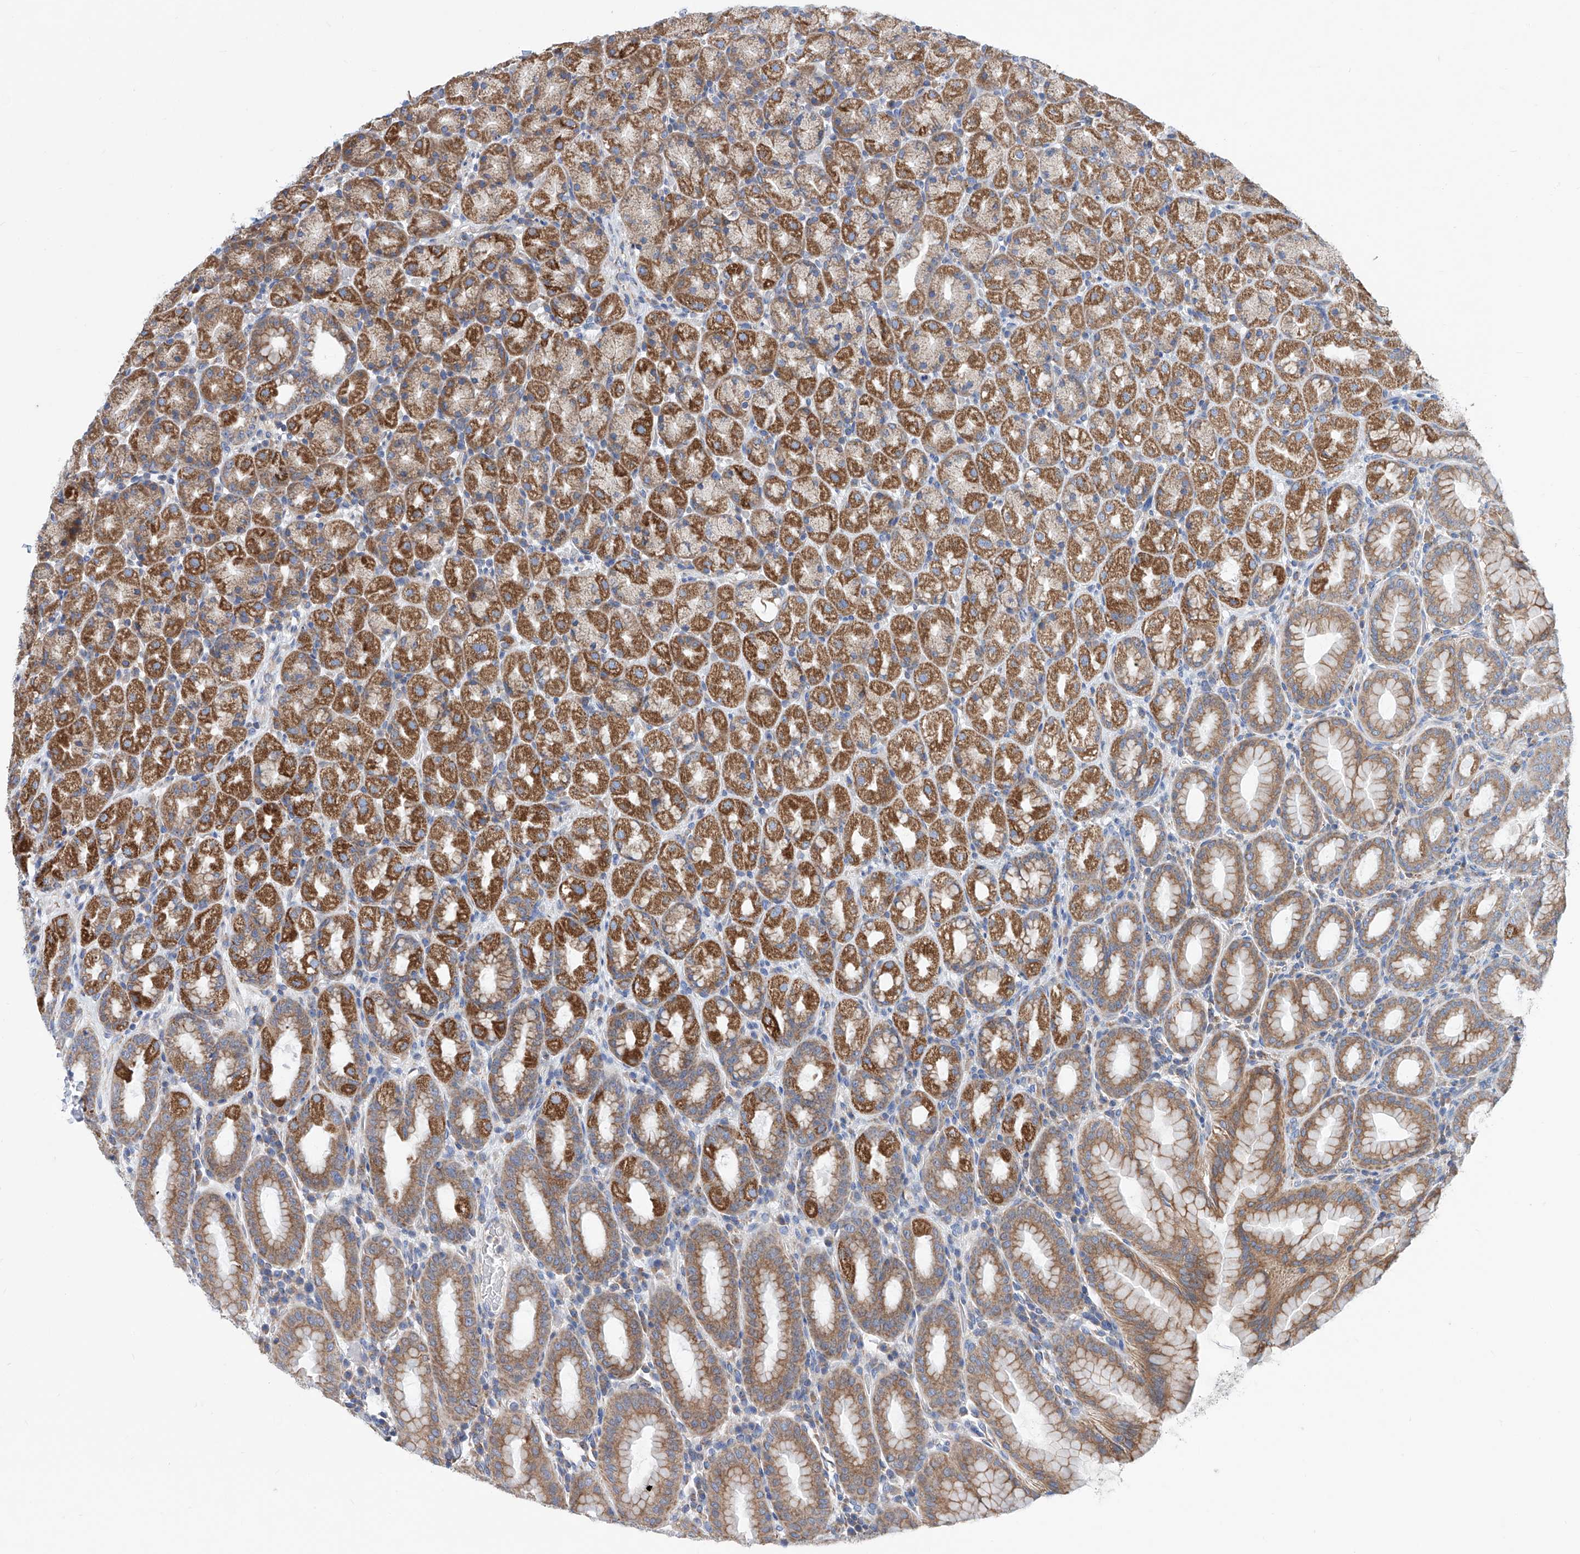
{"staining": {"intensity": "moderate", "quantity": ">75%", "location": "cytoplasmic/membranous"}, "tissue": "stomach", "cell_type": "Glandular cells", "image_type": "normal", "snomed": [{"axis": "morphology", "description": "Normal tissue, NOS"}, {"axis": "topography", "description": "Stomach, upper"}], "caption": "The image shows a brown stain indicating the presence of a protein in the cytoplasmic/membranous of glandular cells in stomach. Nuclei are stained in blue.", "gene": "MAD2L1", "patient": {"sex": "male", "age": 68}}